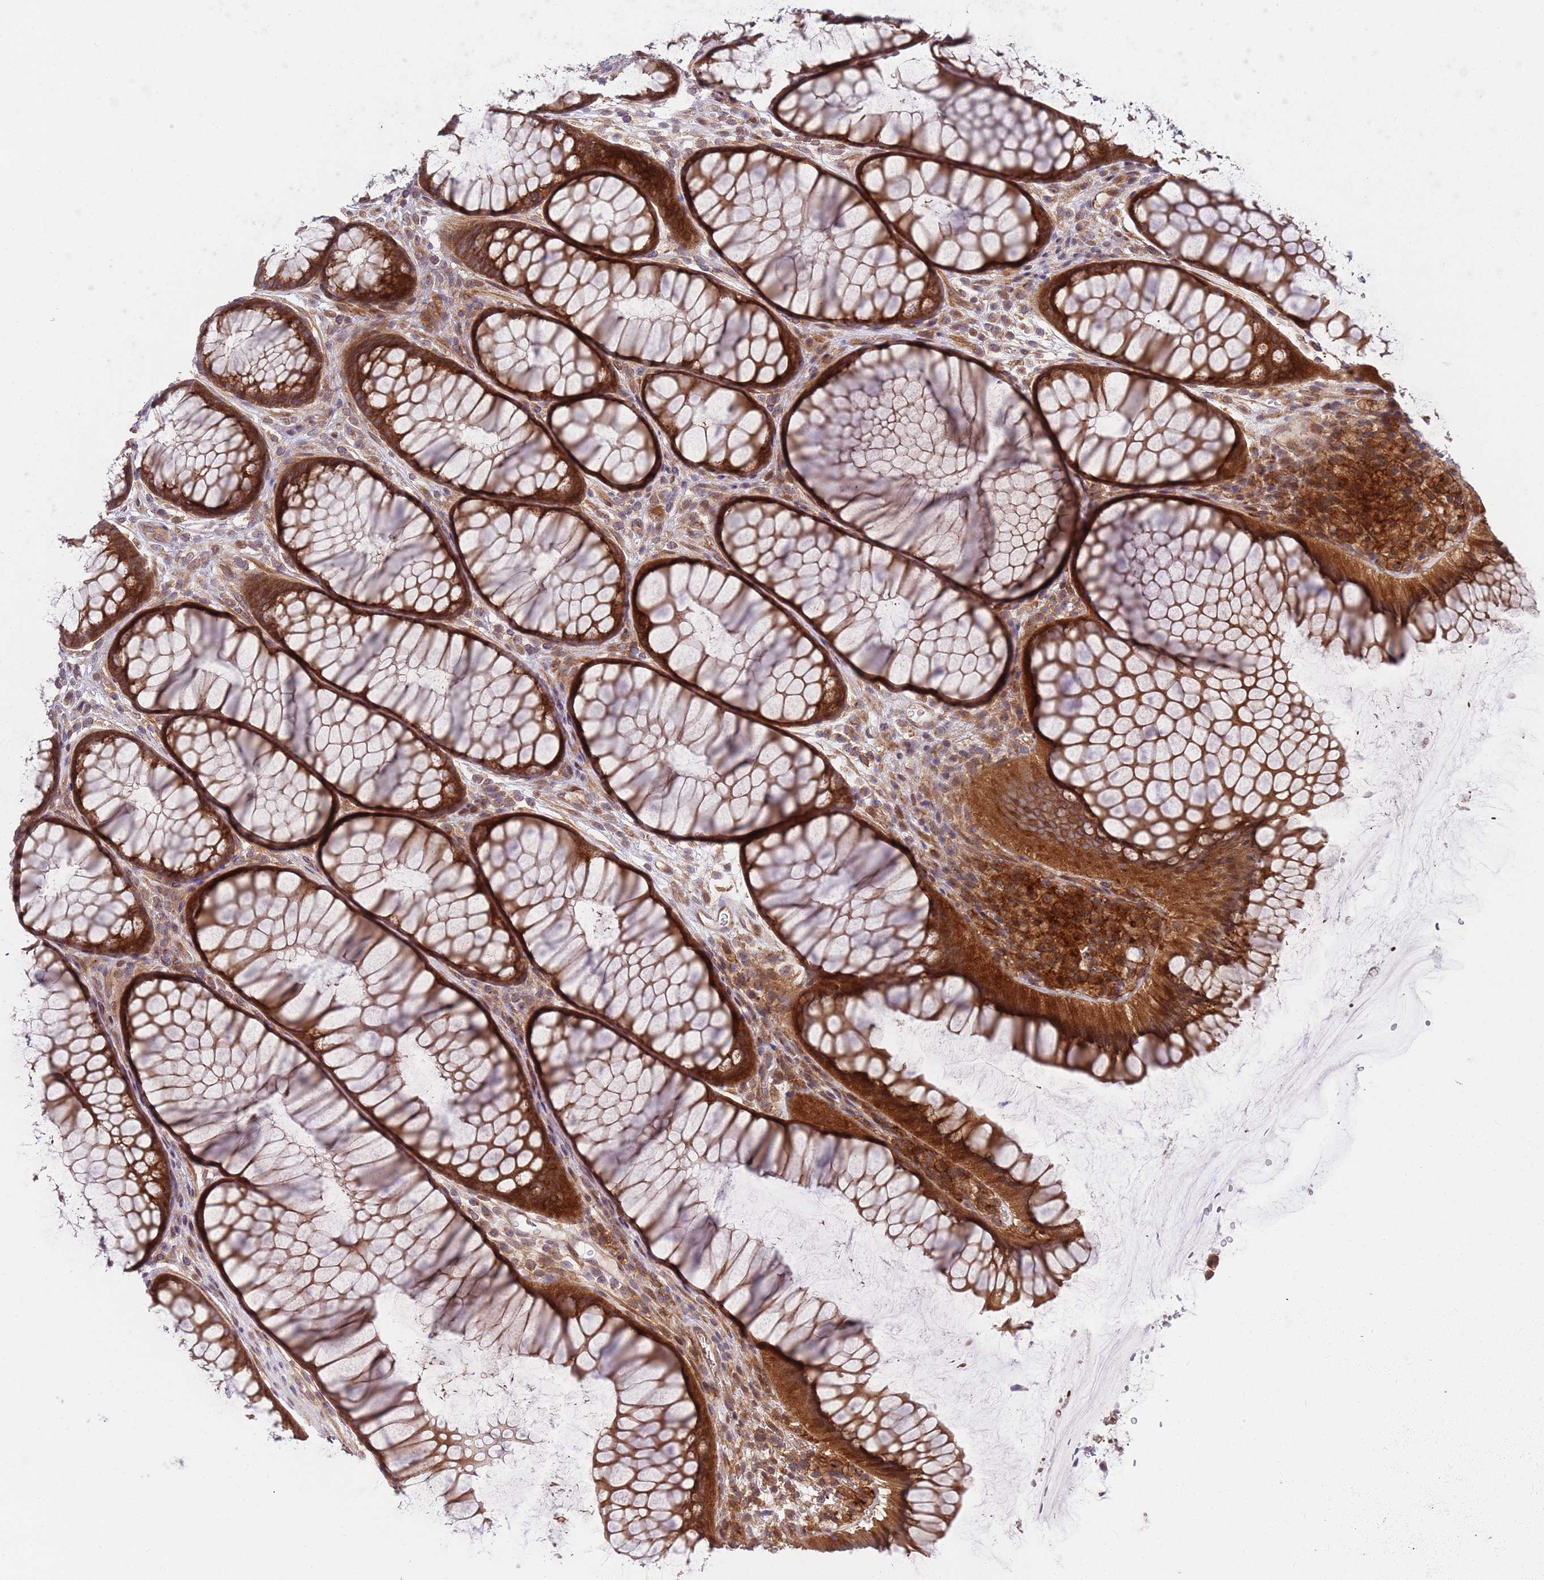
{"staining": {"intensity": "moderate", "quantity": ">75%", "location": "cytoplasmic/membranous"}, "tissue": "colon", "cell_type": "Endothelial cells", "image_type": "normal", "snomed": [{"axis": "morphology", "description": "Normal tissue, NOS"}, {"axis": "topography", "description": "Colon"}], "caption": "Immunohistochemistry micrograph of normal colon: human colon stained using IHC shows medium levels of moderate protein expression localized specifically in the cytoplasmic/membranous of endothelial cells, appearing as a cytoplasmic/membranous brown color.", "gene": "GGA1", "patient": {"sex": "female", "age": 82}}